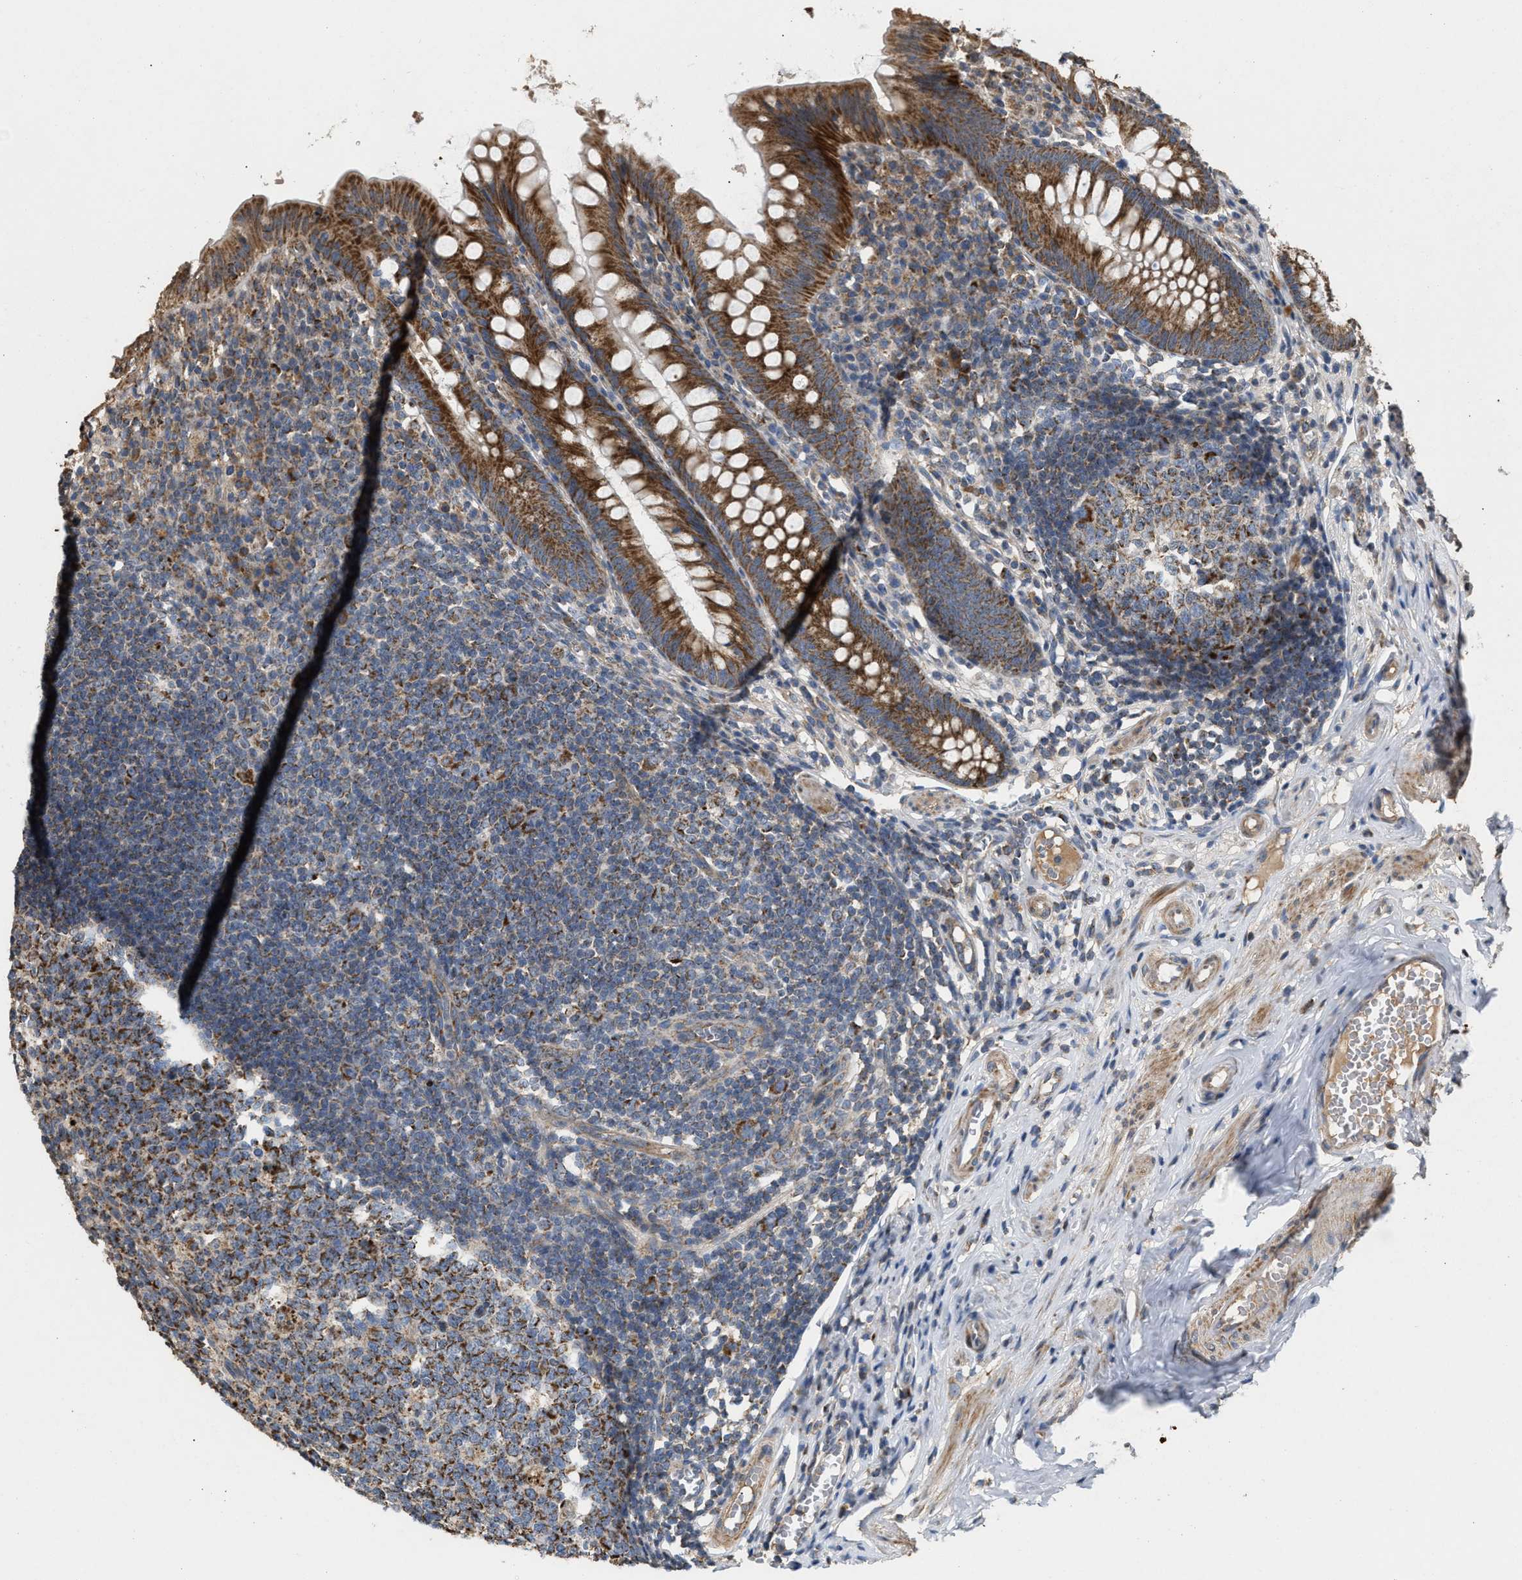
{"staining": {"intensity": "strong", "quantity": ">75%", "location": "cytoplasmic/membranous"}, "tissue": "appendix", "cell_type": "Glandular cells", "image_type": "normal", "snomed": [{"axis": "morphology", "description": "Normal tissue, NOS"}, {"axis": "topography", "description": "Appendix"}], "caption": "Approximately >75% of glandular cells in unremarkable appendix reveal strong cytoplasmic/membranous protein positivity as visualized by brown immunohistochemical staining.", "gene": "TACO1", "patient": {"sex": "male", "age": 56}}